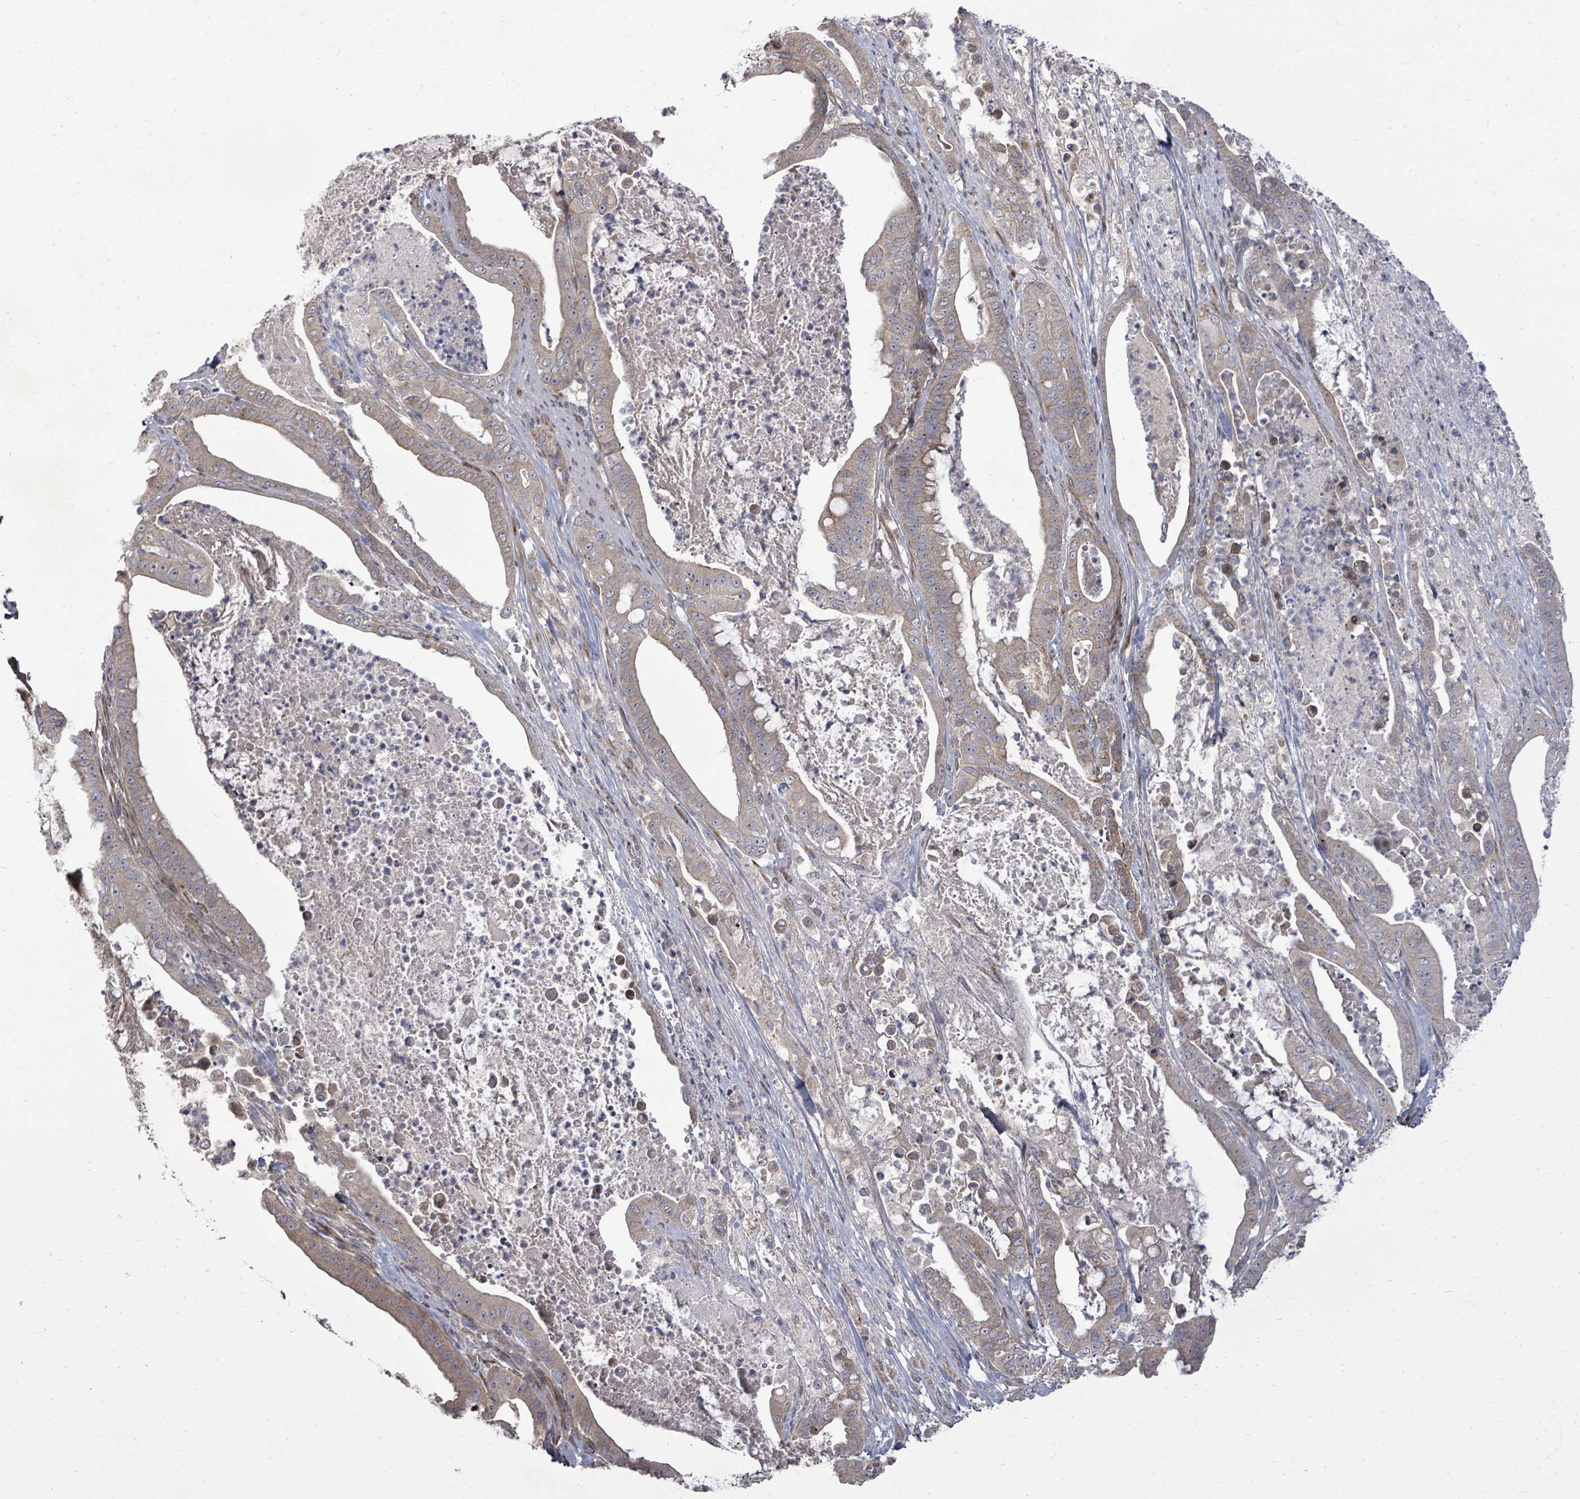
{"staining": {"intensity": "weak", "quantity": "<25%", "location": "cytoplasmic/membranous"}, "tissue": "pancreatic cancer", "cell_type": "Tumor cells", "image_type": "cancer", "snomed": [{"axis": "morphology", "description": "Adenocarcinoma, NOS"}, {"axis": "topography", "description": "Pancreas"}], "caption": "The immunohistochemistry photomicrograph has no significant expression in tumor cells of pancreatic cancer tissue.", "gene": "KRTAP27-1", "patient": {"sex": "male", "age": 71}}